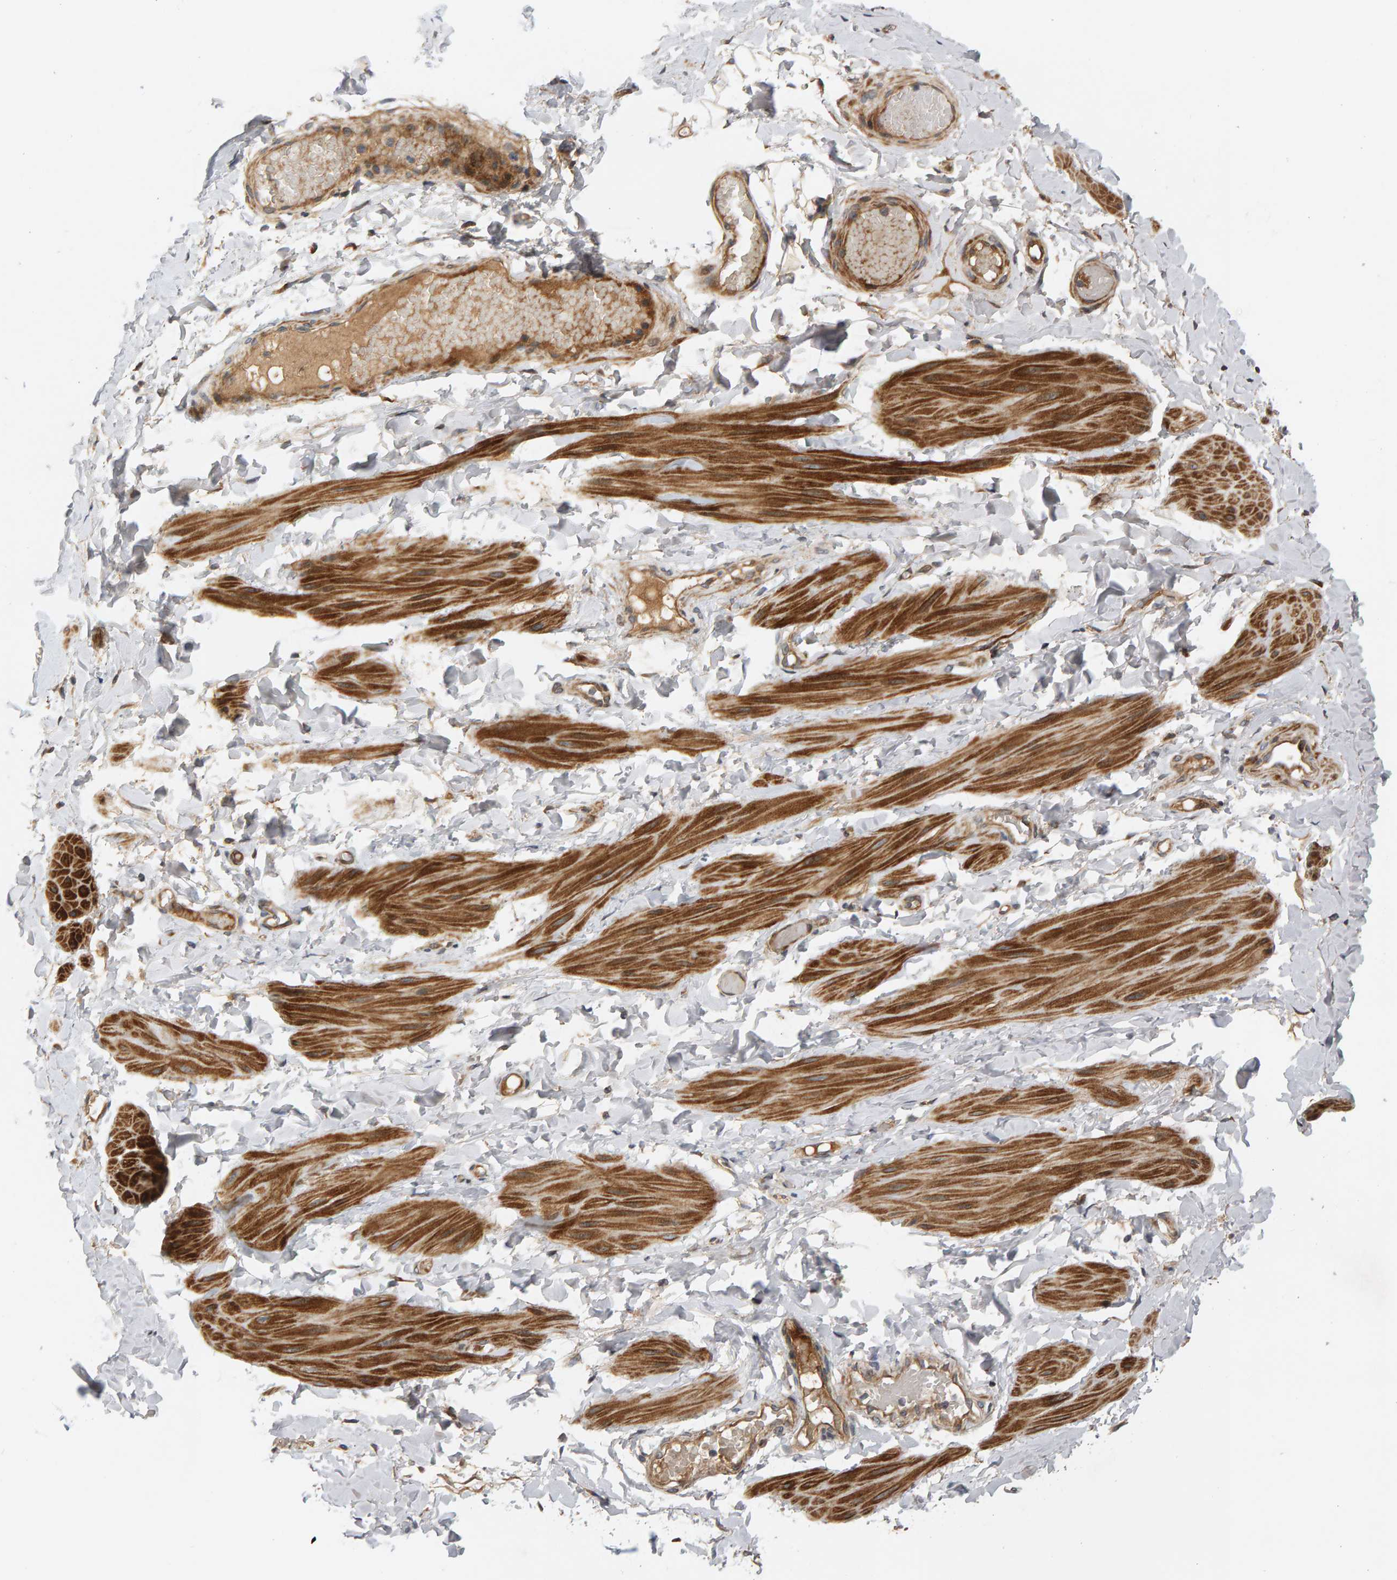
{"staining": {"intensity": "moderate", "quantity": ">75%", "location": "cytoplasmic/membranous"}, "tissue": "soft tissue", "cell_type": "Fibroblasts", "image_type": "normal", "snomed": [{"axis": "morphology", "description": "Normal tissue, NOS"}, {"axis": "topography", "description": "Adipose tissue"}, {"axis": "topography", "description": "Vascular tissue"}, {"axis": "topography", "description": "Peripheral nerve tissue"}], "caption": "Immunohistochemistry (IHC) histopathology image of unremarkable soft tissue: soft tissue stained using immunohistochemistry (IHC) exhibits medium levels of moderate protein expression localized specifically in the cytoplasmic/membranous of fibroblasts, appearing as a cytoplasmic/membranous brown color.", "gene": "BAHCC1", "patient": {"sex": "male", "age": 25}}